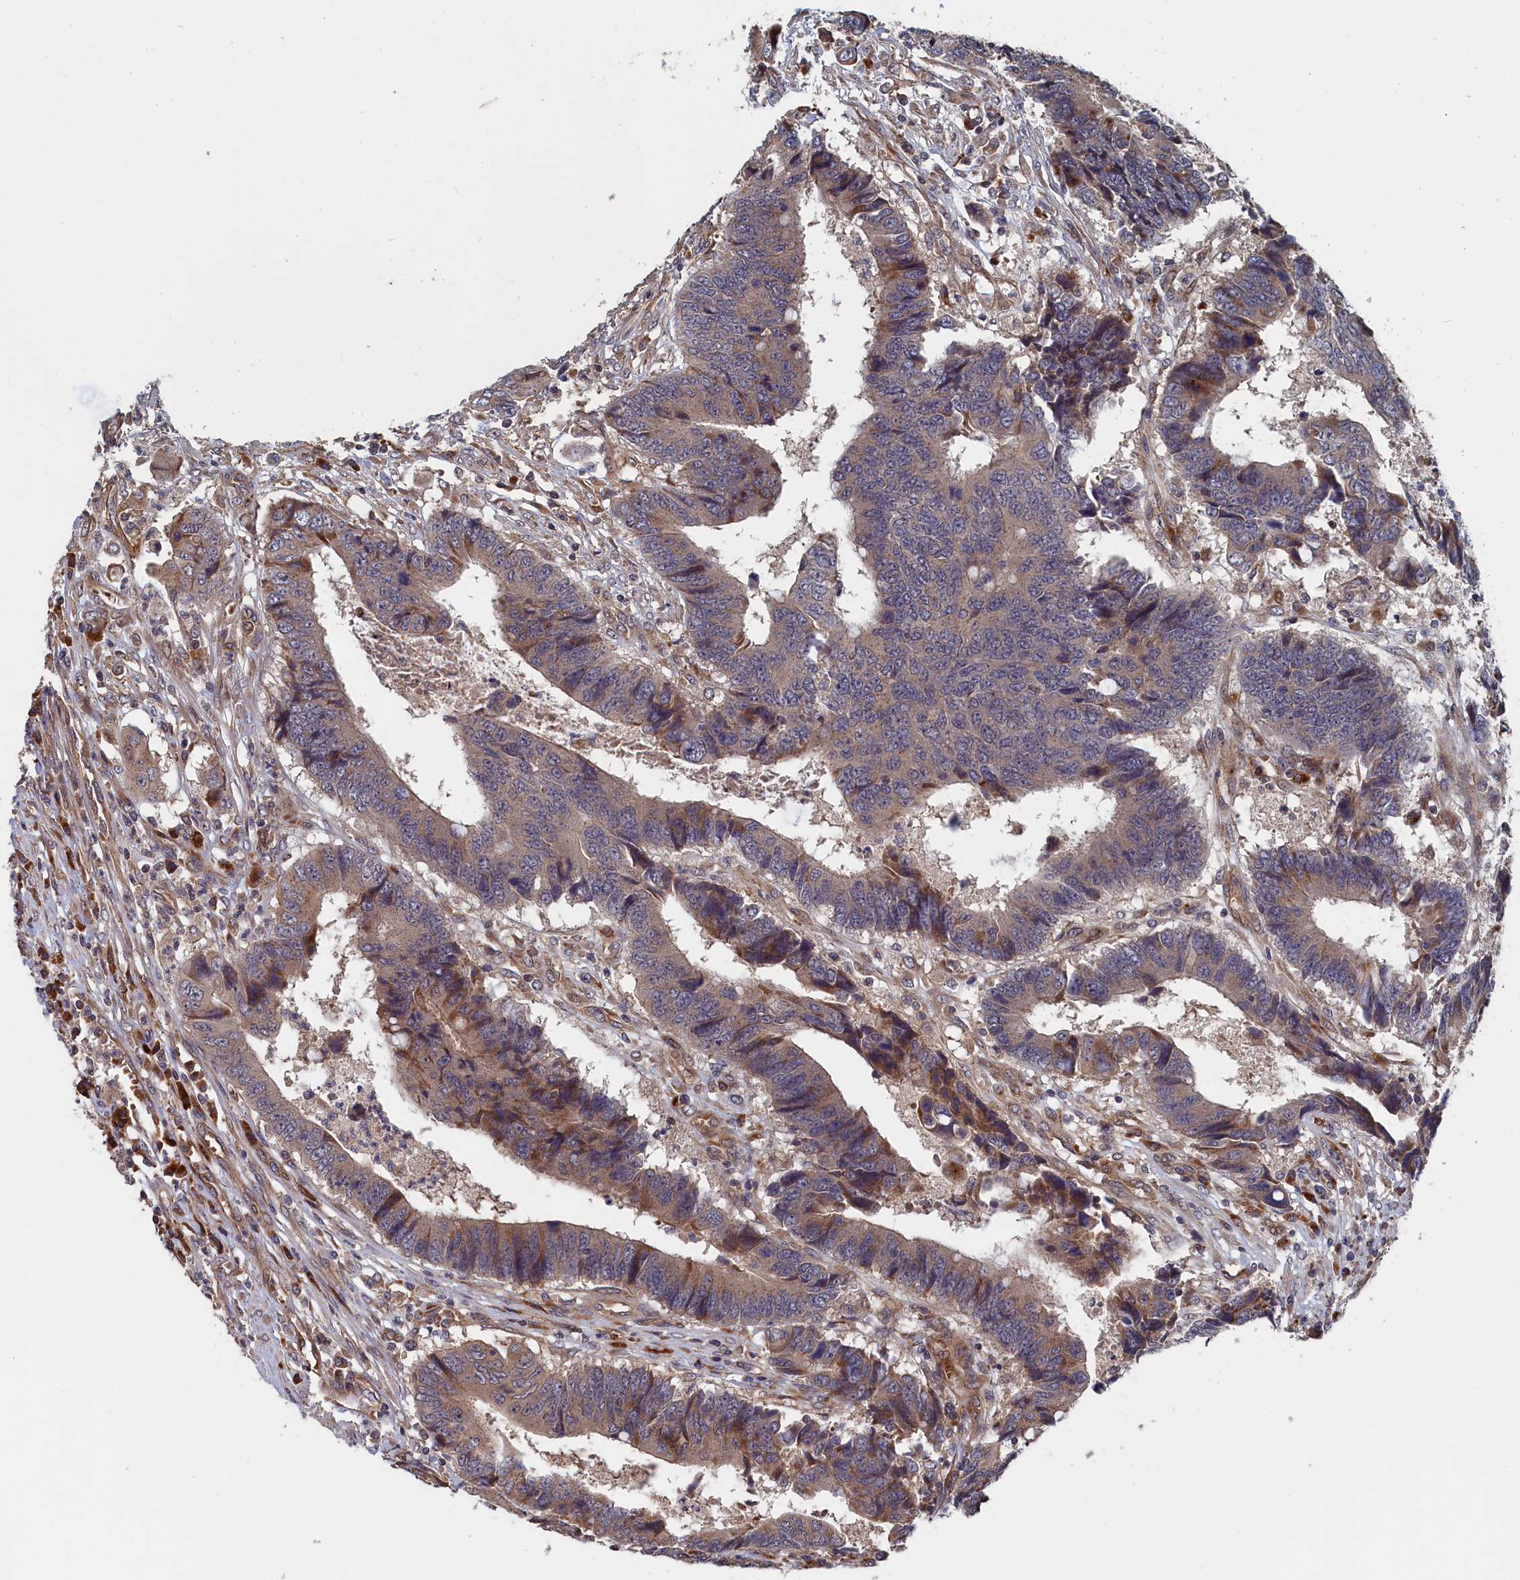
{"staining": {"intensity": "weak", "quantity": "25%-75%", "location": "cytoplasmic/membranous"}, "tissue": "colorectal cancer", "cell_type": "Tumor cells", "image_type": "cancer", "snomed": [{"axis": "morphology", "description": "Adenocarcinoma, NOS"}, {"axis": "topography", "description": "Rectum"}], "caption": "Colorectal cancer stained for a protein exhibits weak cytoplasmic/membranous positivity in tumor cells. The protein of interest is stained brown, and the nuclei are stained in blue (DAB (3,3'-diaminobenzidine) IHC with brightfield microscopy, high magnification).", "gene": "TRAPPC2L", "patient": {"sex": "male", "age": 84}}